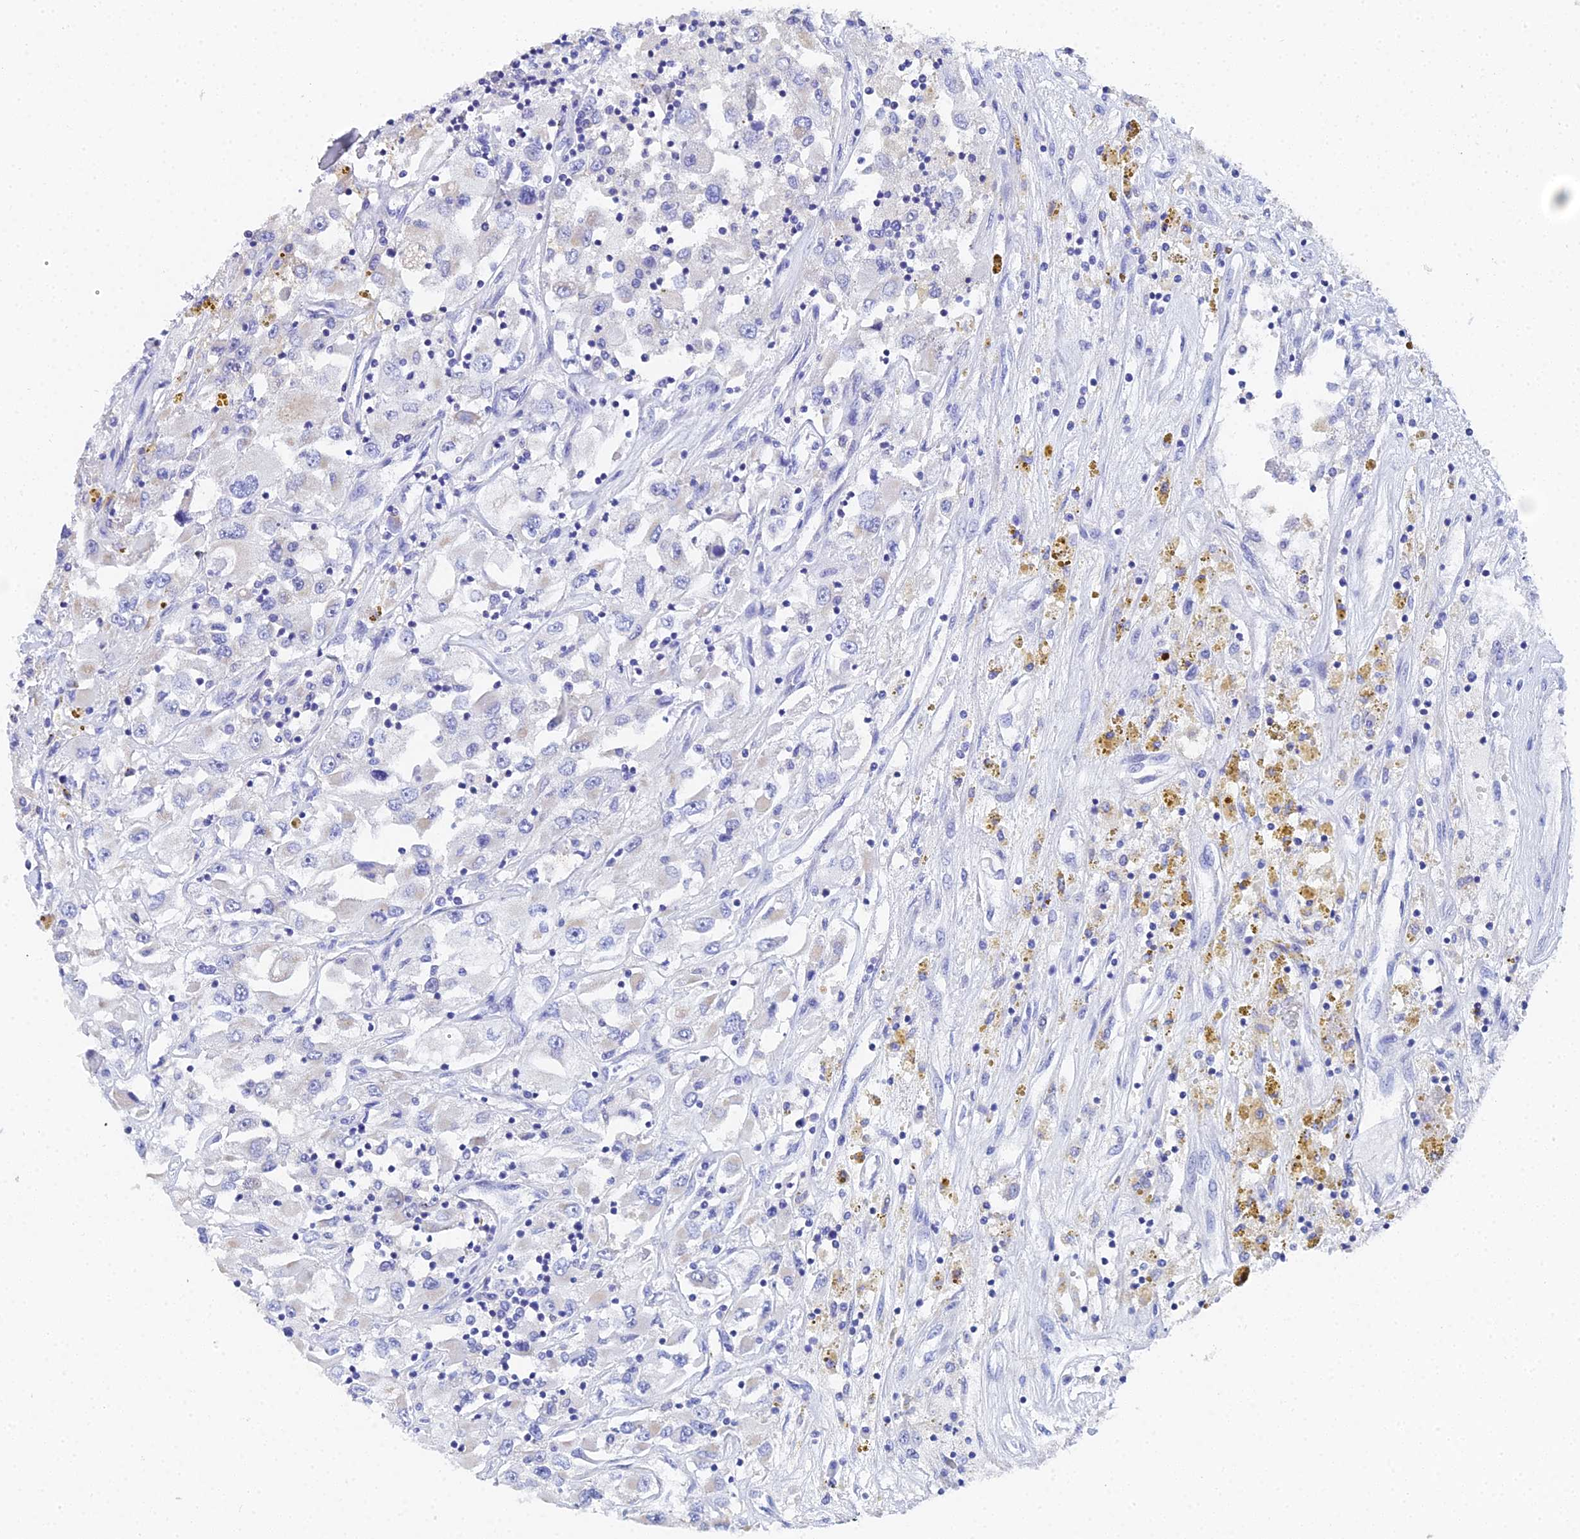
{"staining": {"intensity": "negative", "quantity": "none", "location": "none"}, "tissue": "renal cancer", "cell_type": "Tumor cells", "image_type": "cancer", "snomed": [{"axis": "morphology", "description": "Adenocarcinoma, NOS"}, {"axis": "topography", "description": "Kidney"}], "caption": "Histopathology image shows no significant protein staining in tumor cells of renal cancer (adenocarcinoma). (DAB immunohistochemistry (IHC) visualized using brightfield microscopy, high magnification).", "gene": "OCM", "patient": {"sex": "female", "age": 52}}